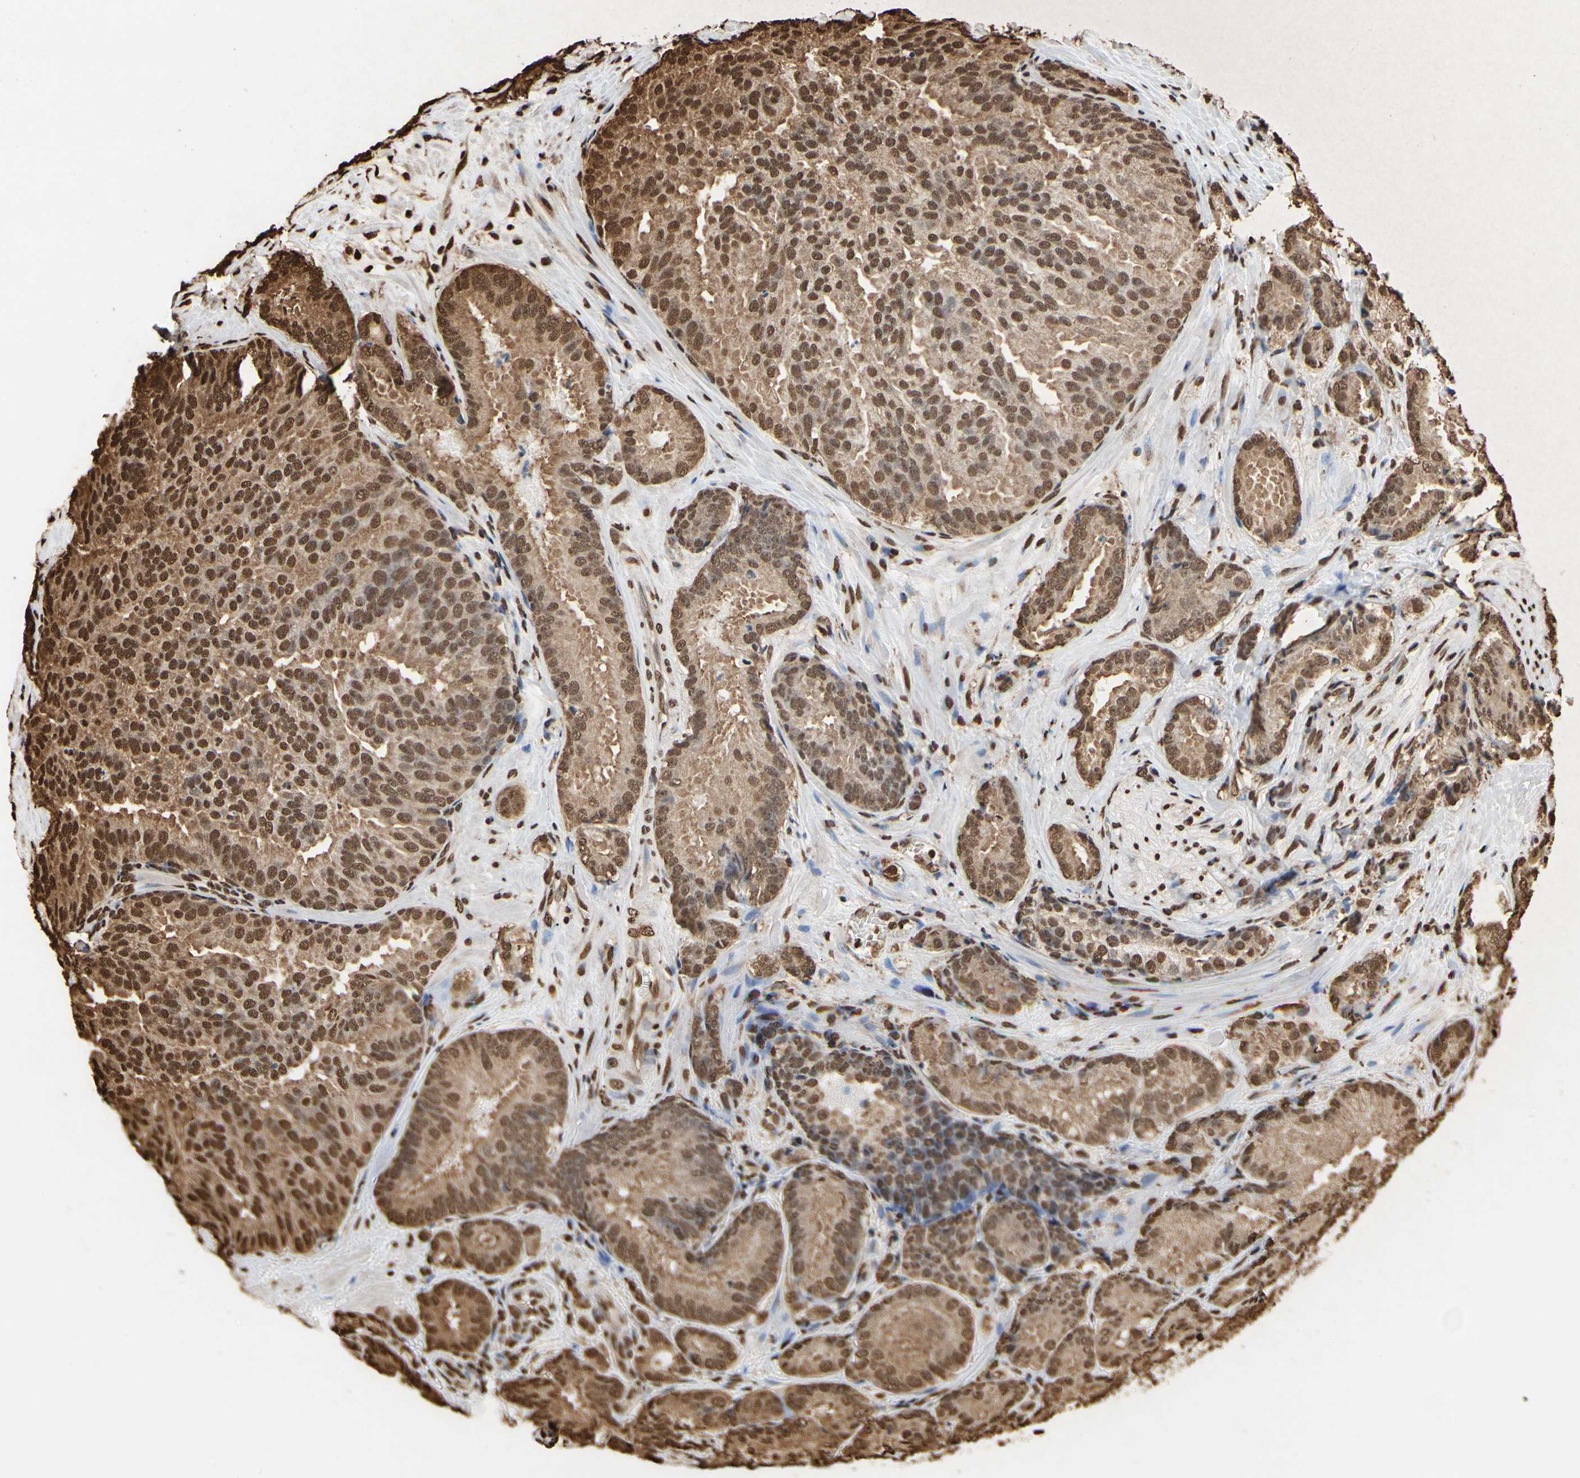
{"staining": {"intensity": "strong", "quantity": ">75%", "location": "cytoplasmic/membranous,nuclear"}, "tissue": "prostate cancer", "cell_type": "Tumor cells", "image_type": "cancer", "snomed": [{"axis": "morphology", "description": "Adenocarcinoma, High grade"}, {"axis": "topography", "description": "Prostate"}], "caption": "Protein expression analysis of human prostate high-grade adenocarcinoma reveals strong cytoplasmic/membranous and nuclear positivity in about >75% of tumor cells. (brown staining indicates protein expression, while blue staining denotes nuclei).", "gene": "HNRNPK", "patient": {"sex": "male", "age": 64}}